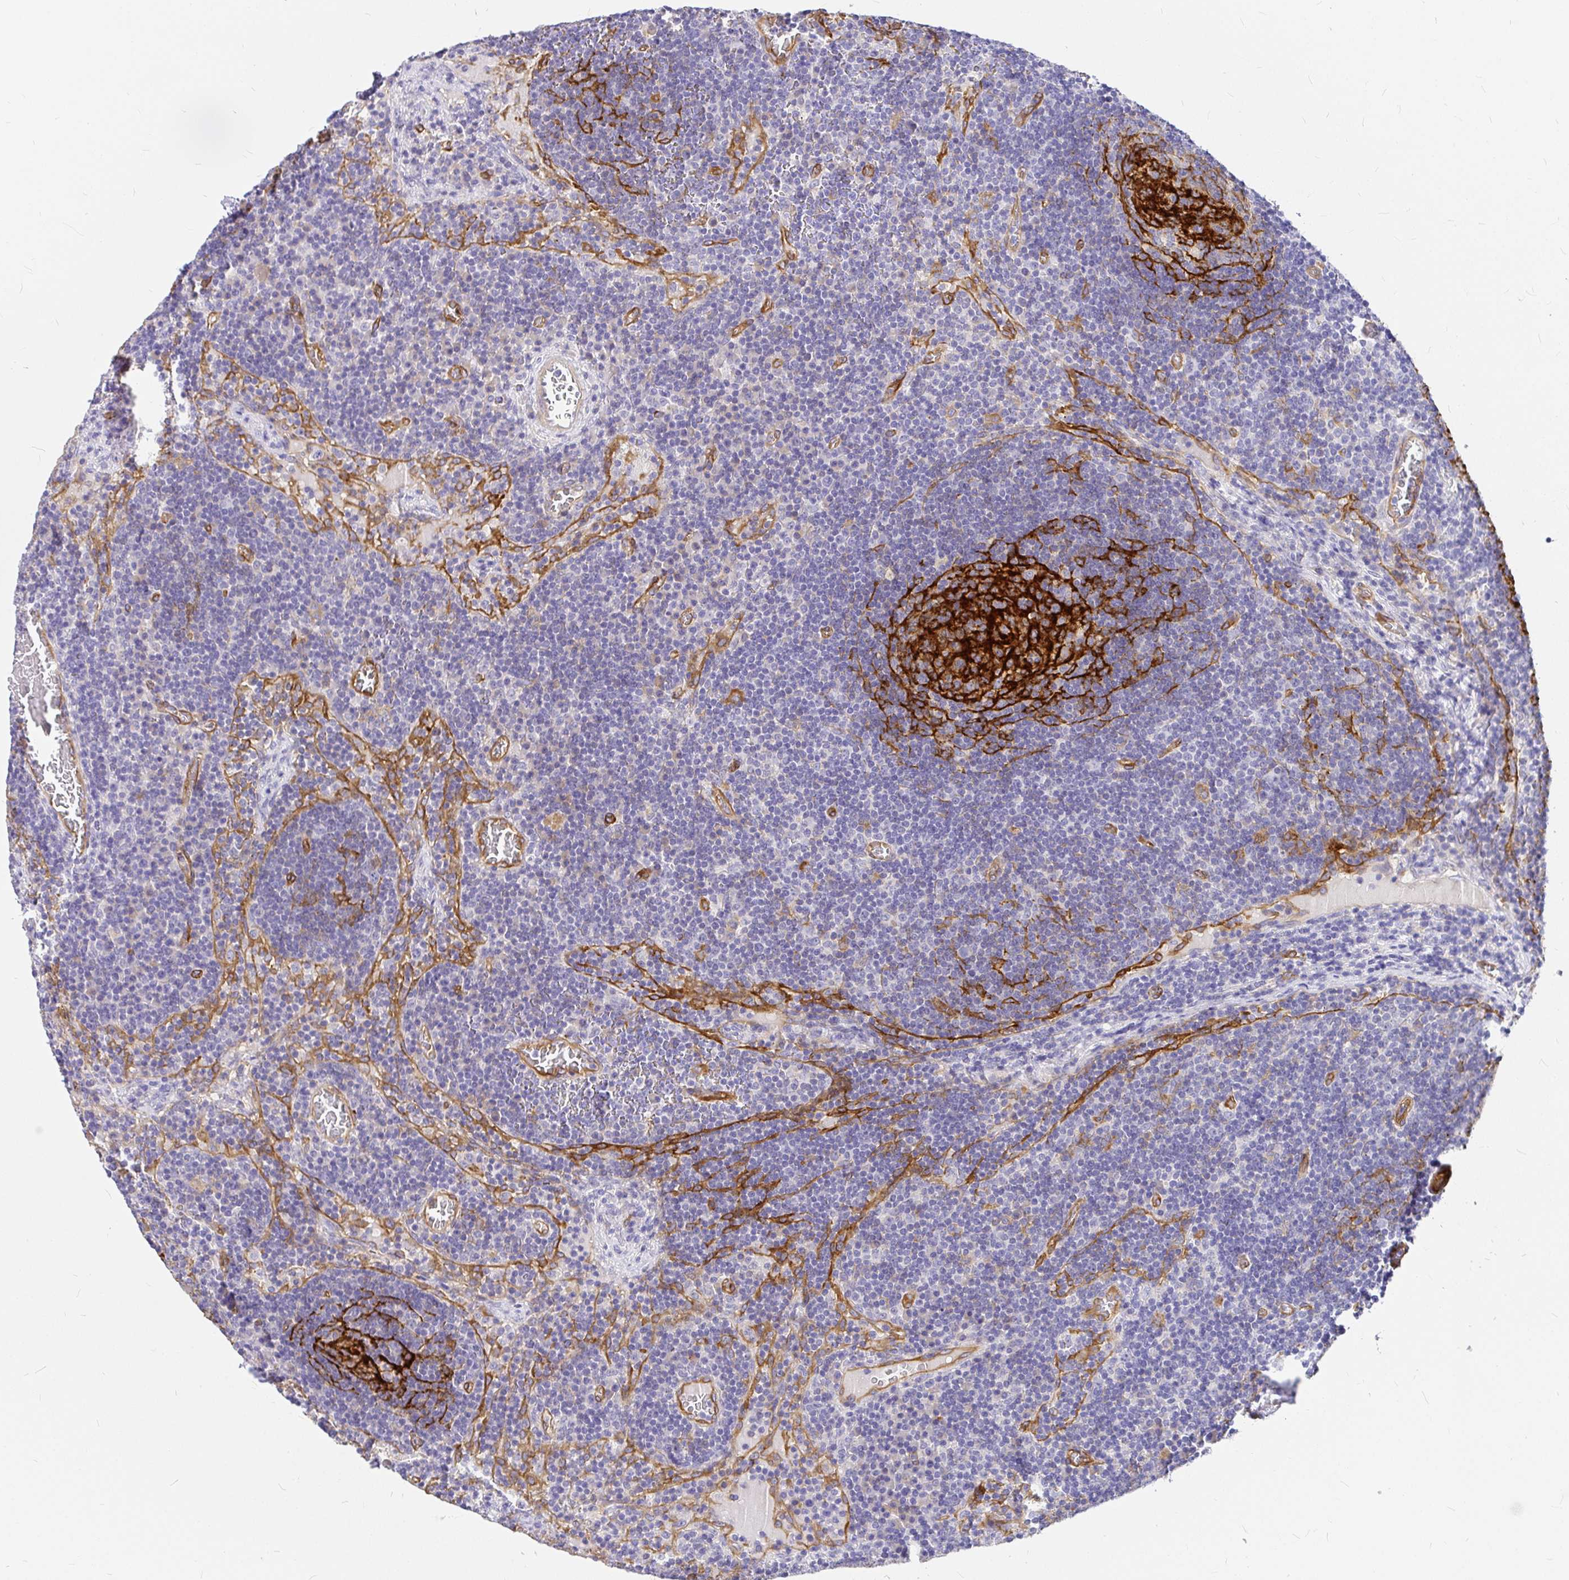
{"staining": {"intensity": "strong", "quantity": "25%-75%", "location": "cytoplasmic/membranous"}, "tissue": "lymph node", "cell_type": "Germinal center cells", "image_type": "normal", "snomed": [{"axis": "morphology", "description": "Normal tissue, NOS"}, {"axis": "topography", "description": "Lymph node"}], "caption": "Immunohistochemical staining of unremarkable lymph node displays high levels of strong cytoplasmic/membranous staining in about 25%-75% of germinal center cells. The protein is stained brown, and the nuclei are stained in blue (DAB IHC with brightfield microscopy, high magnification).", "gene": "MYO1B", "patient": {"sex": "male", "age": 67}}